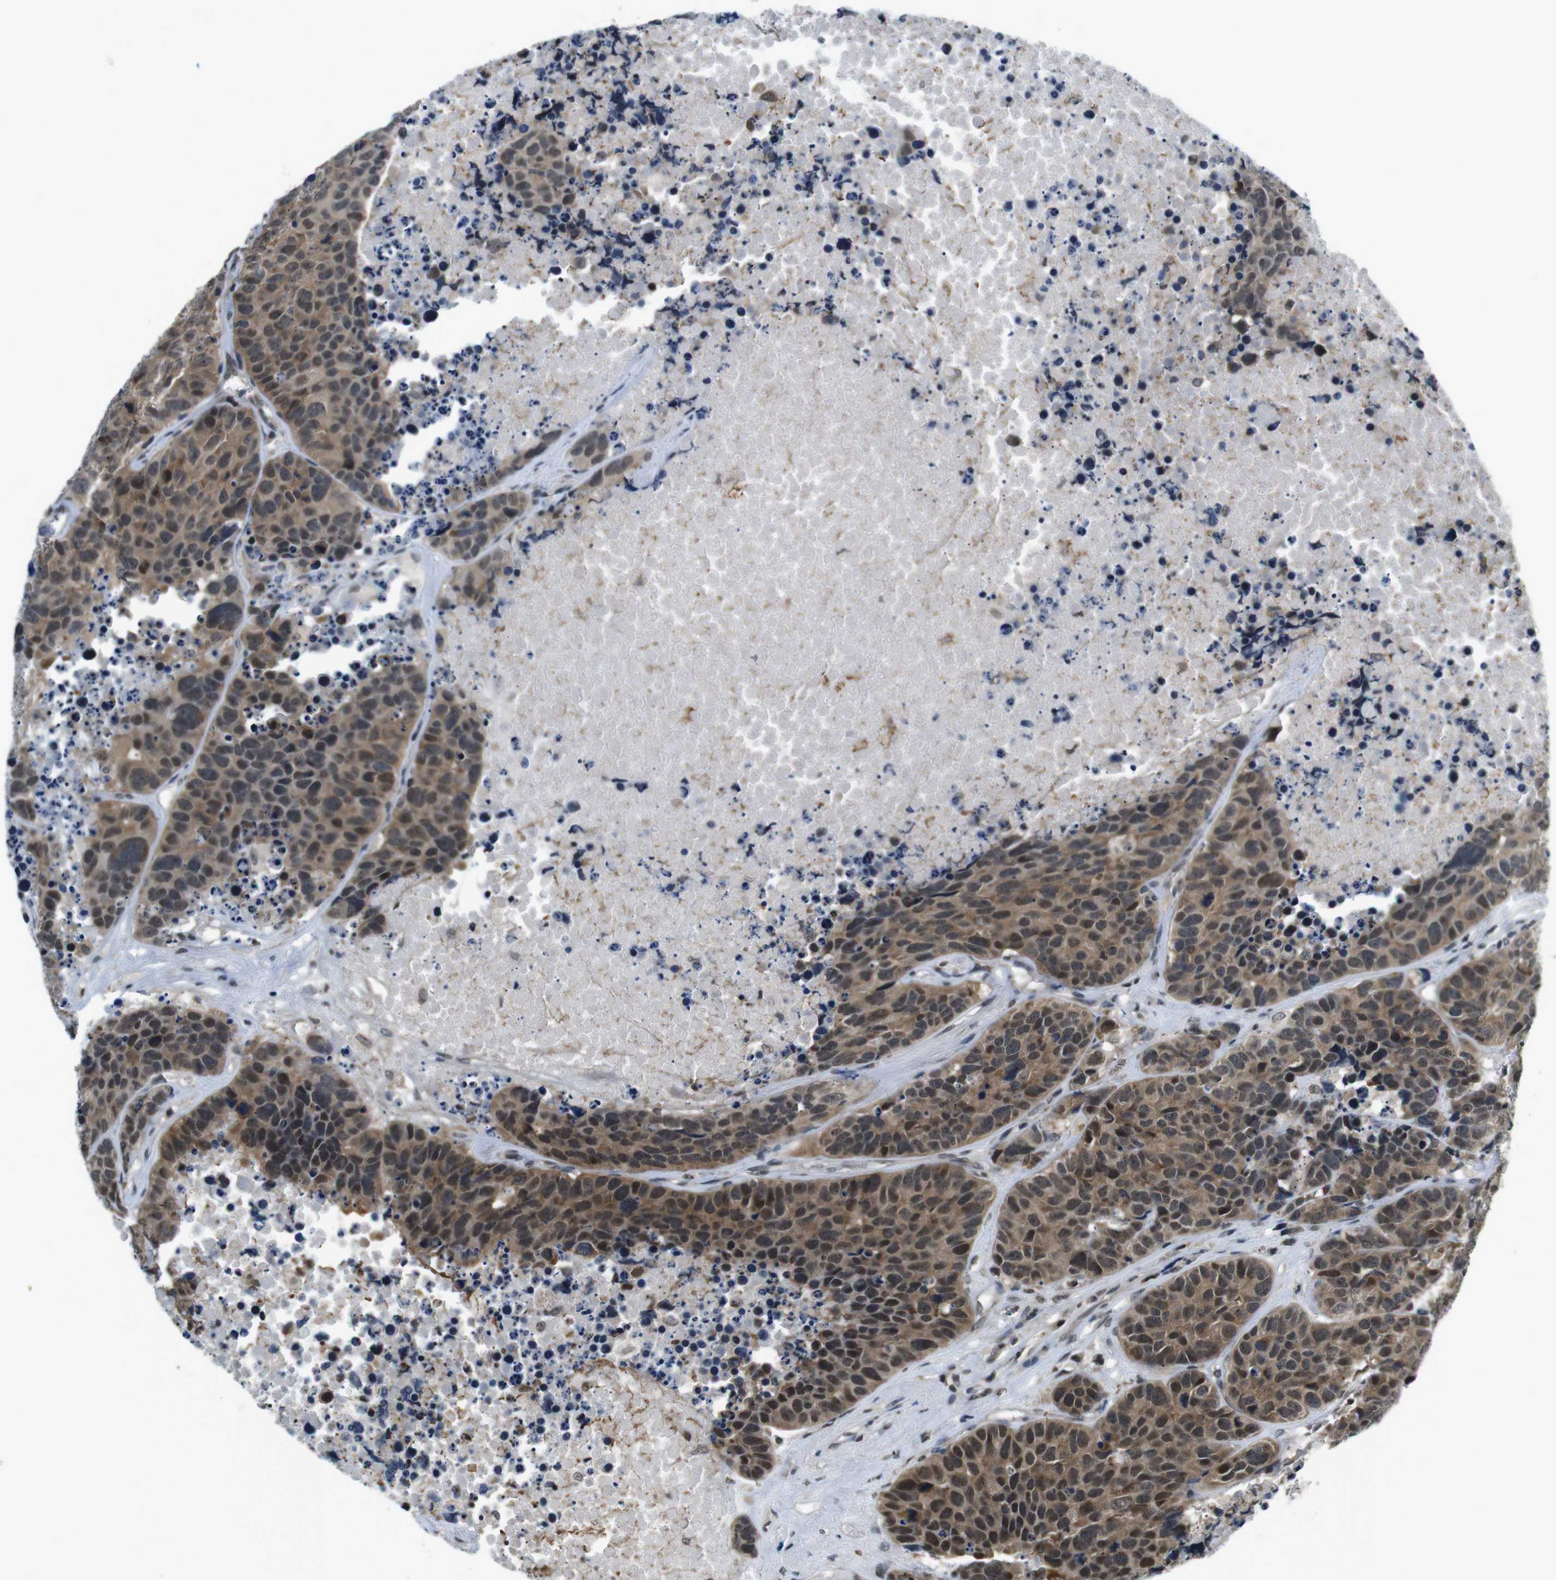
{"staining": {"intensity": "moderate", "quantity": ">75%", "location": "cytoplasmic/membranous,nuclear"}, "tissue": "carcinoid", "cell_type": "Tumor cells", "image_type": "cancer", "snomed": [{"axis": "morphology", "description": "Carcinoid, malignant, NOS"}, {"axis": "topography", "description": "Lung"}], "caption": "Immunohistochemistry image of human malignant carcinoid stained for a protein (brown), which displays medium levels of moderate cytoplasmic/membranous and nuclear staining in approximately >75% of tumor cells.", "gene": "NEK4", "patient": {"sex": "male", "age": 60}}